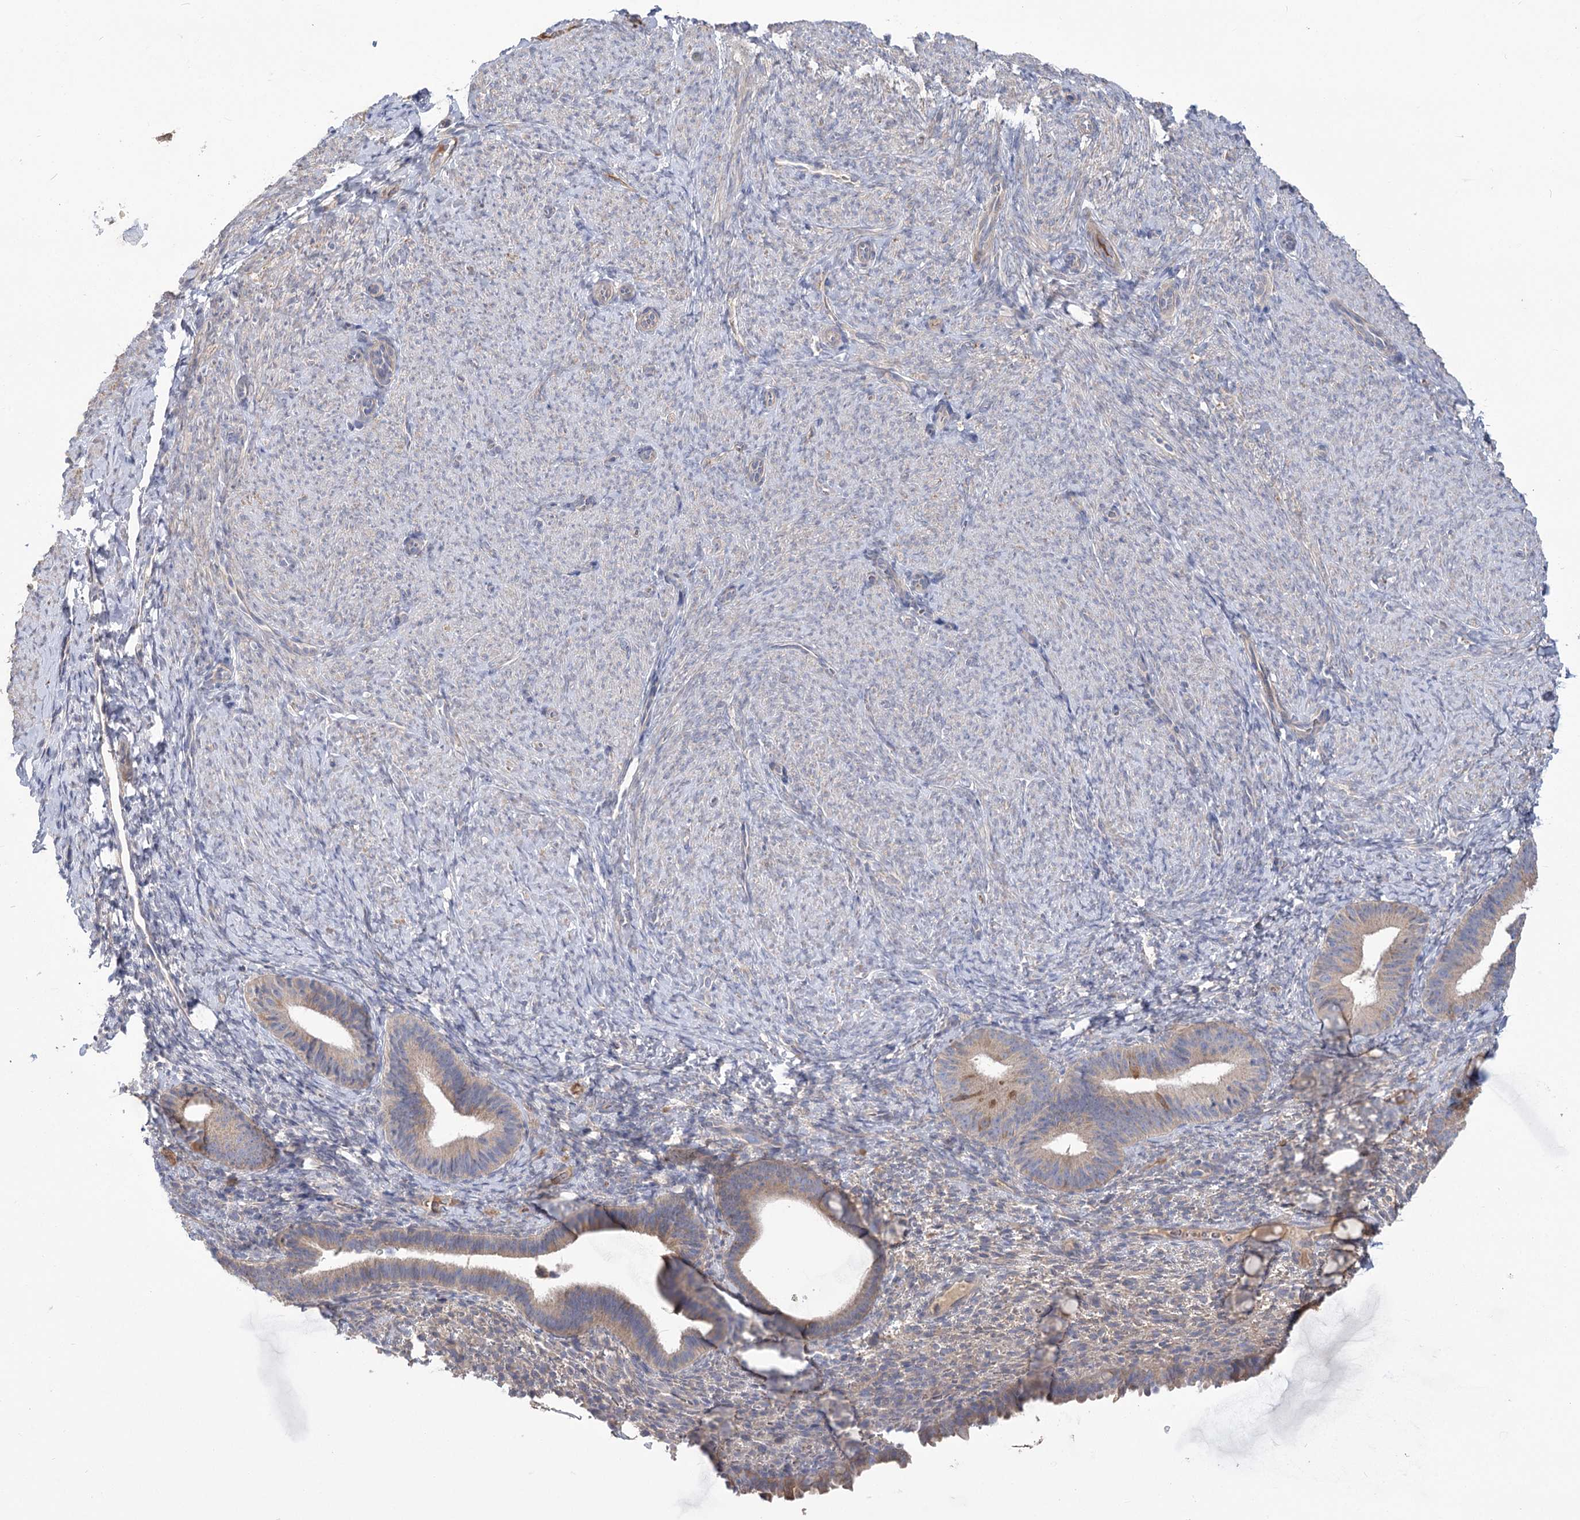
{"staining": {"intensity": "negative", "quantity": "none", "location": "none"}, "tissue": "endometrium", "cell_type": "Cells in endometrial stroma", "image_type": "normal", "snomed": [{"axis": "morphology", "description": "Normal tissue, NOS"}, {"axis": "topography", "description": "Endometrium"}], "caption": "Immunohistochemistry (IHC) image of benign endometrium stained for a protein (brown), which shows no positivity in cells in endometrial stroma.", "gene": "PBLD", "patient": {"sex": "female", "age": 65}}